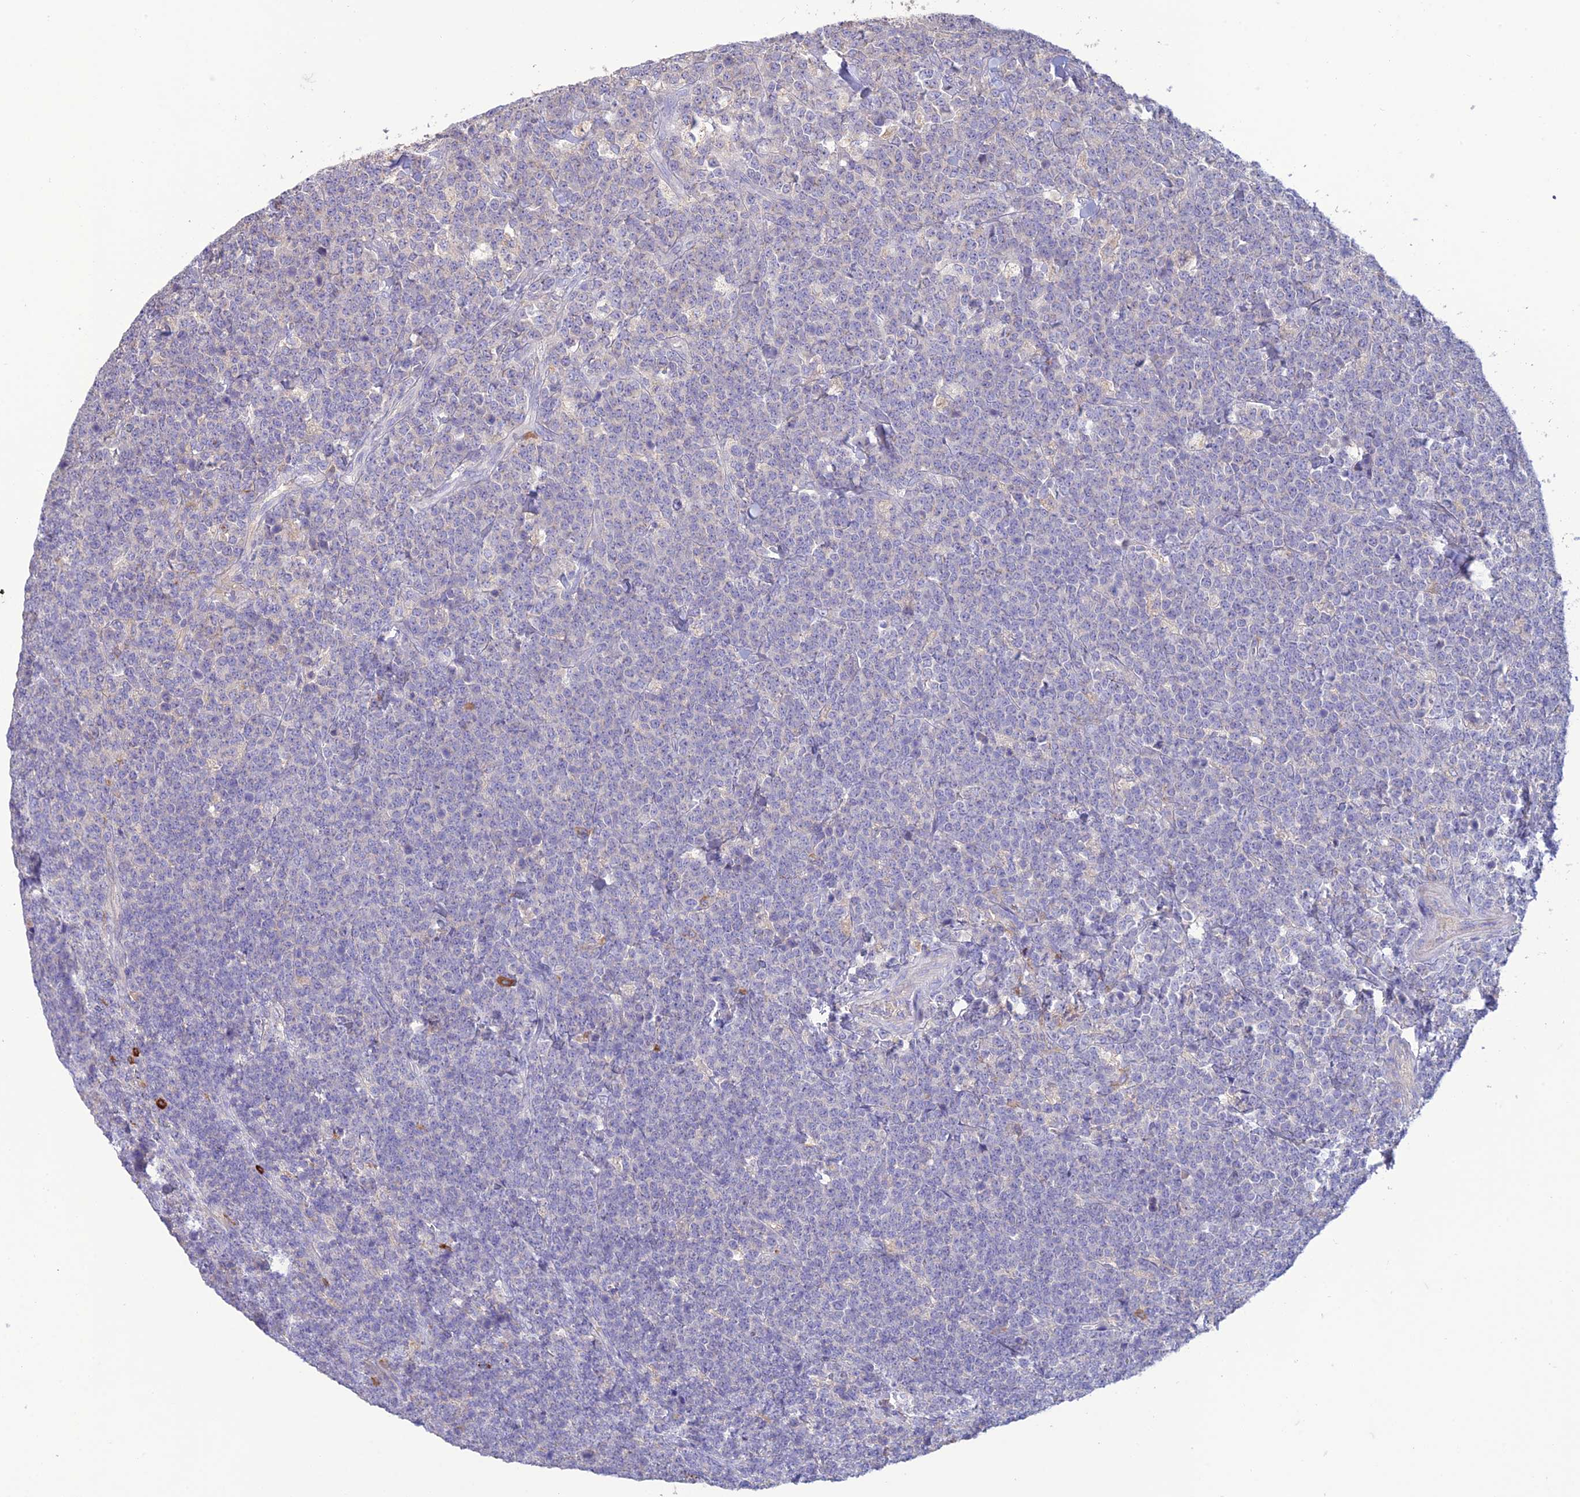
{"staining": {"intensity": "negative", "quantity": "none", "location": "none"}, "tissue": "lymphoma", "cell_type": "Tumor cells", "image_type": "cancer", "snomed": [{"axis": "morphology", "description": "Malignant lymphoma, non-Hodgkin's type, High grade"}, {"axis": "topography", "description": "Small intestine"}], "caption": "Tumor cells show no significant expression in lymphoma.", "gene": "SFT2D2", "patient": {"sex": "male", "age": 8}}